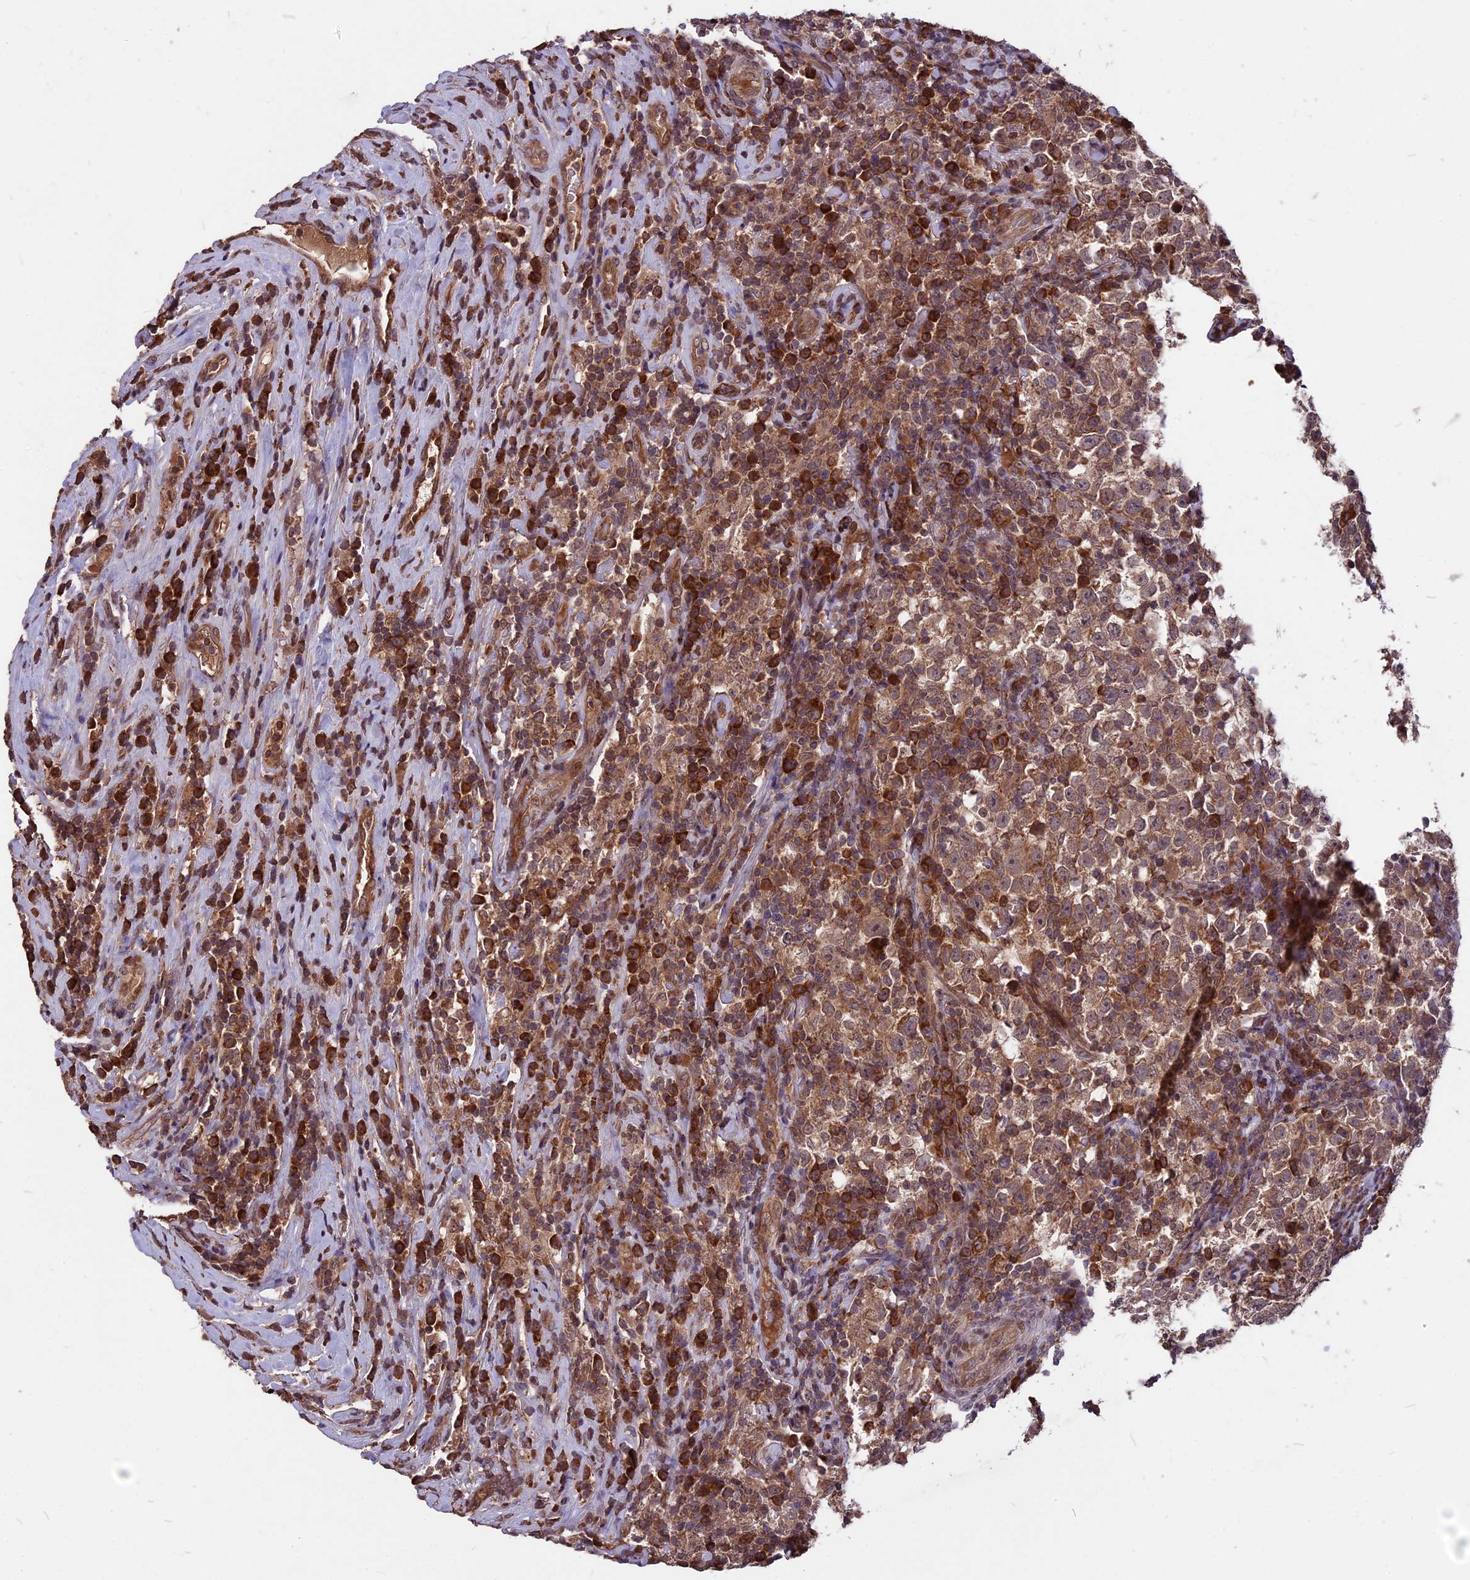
{"staining": {"intensity": "moderate", "quantity": ">75%", "location": "cytoplasmic/membranous"}, "tissue": "testis cancer", "cell_type": "Tumor cells", "image_type": "cancer", "snomed": [{"axis": "morphology", "description": "Normal tissue, NOS"}, {"axis": "morphology", "description": "Seminoma, NOS"}, {"axis": "topography", "description": "Testis"}], "caption": "Moderate cytoplasmic/membranous positivity is seen in approximately >75% of tumor cells in testis seminoma.", "gene": "ZNF598", "patient": {"sex": "male", "age": 43}}